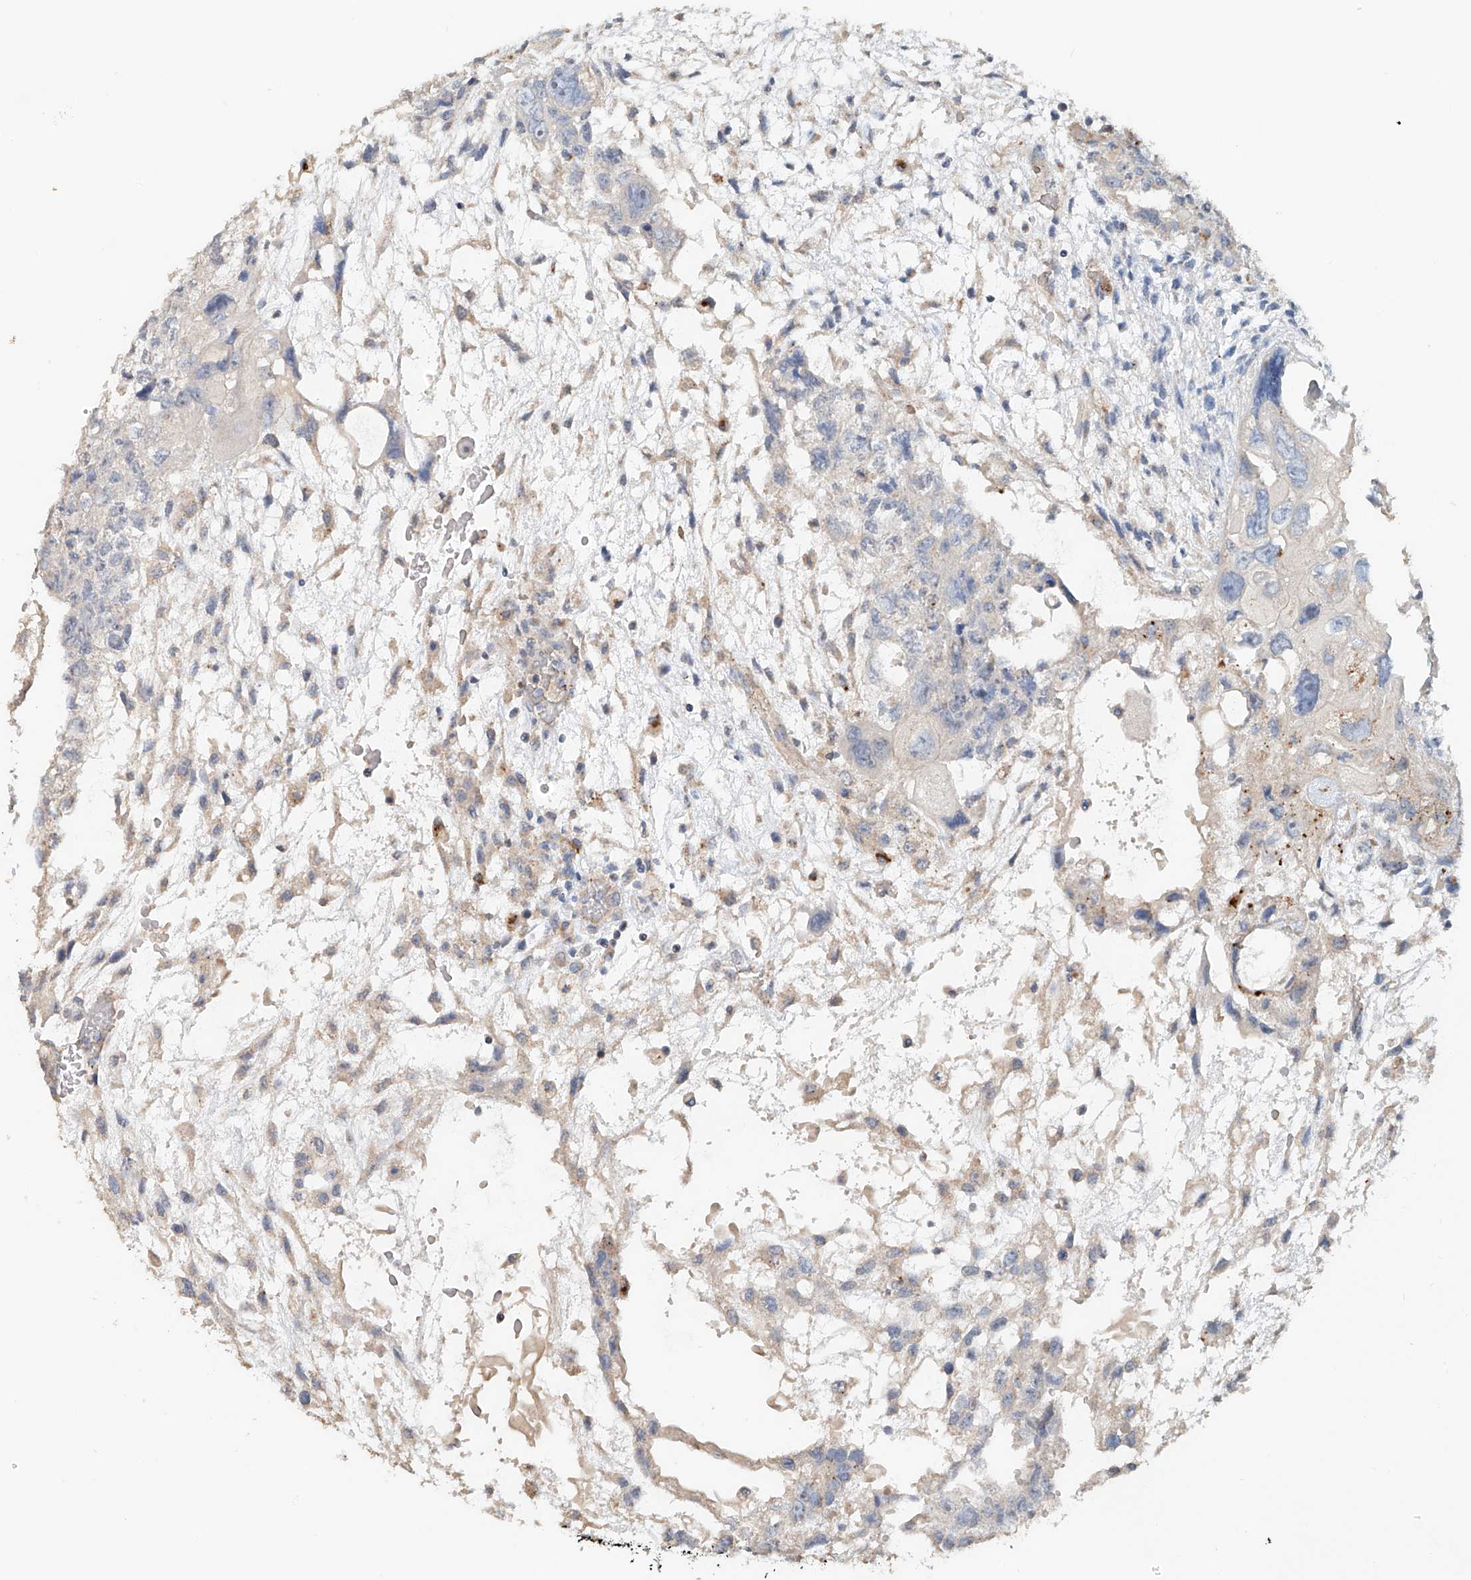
{"staining": {"intensity": "weak", "quantity": "<25%", "location": "cytoplasmic/membranous"}, "tissue": "testis cancer", "cell_type": "Tumor cells", "image_type": "cancer", "snomed": [{"axis": "morphology", "description": "Carcinoma, Embryonal, NOS"}, {"axis": "topography", "description": "Testis"}], "caption": "Tumor cells are negative for brown protein staining in testis embryonal carcinoma.", "gene": "TRIM47", "patient": {"sex": "male", "age": 36}}